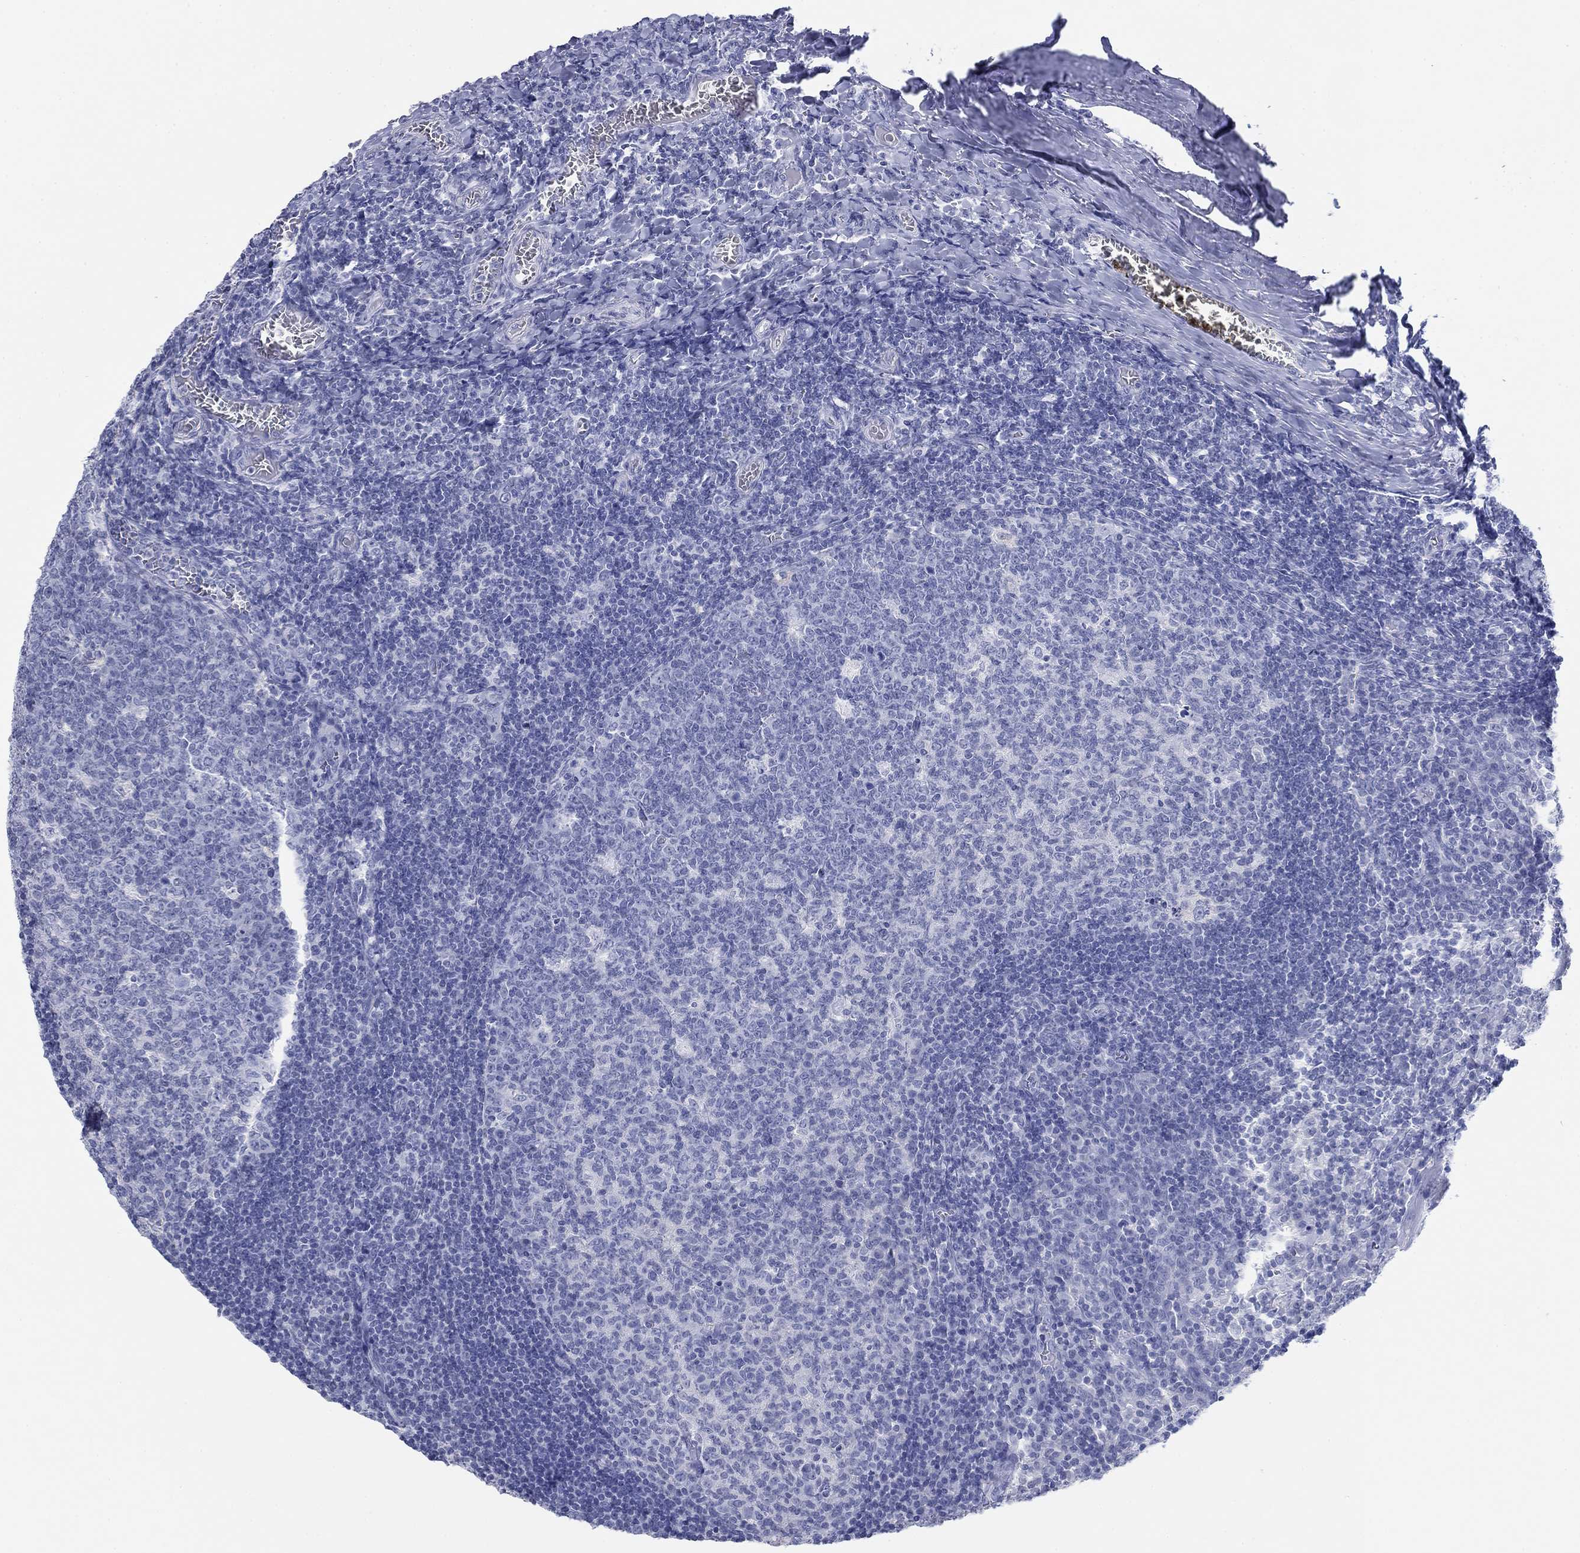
{"staining": {"intensity": "negative", "quantity": "none", "location": "none"}, "tissue": "tonsil", "cell_type": "Germinal center cells", "image_type": "normal", "snomed": [{"axis": "morphology", "description": "Normal tissue, NOS"}, {"axis": "topography", "description": "Tonsil"}], "caption": "High magnification brightfield microscopy of normal tonsil stained with DAB (3,3'-diaminobenzidine) (brown) and counterstained with hematoxylin (blue): germinal center cells show no significant staining.", "gene": "PDYN", "patient": {"sex": "female", "age": 13}}